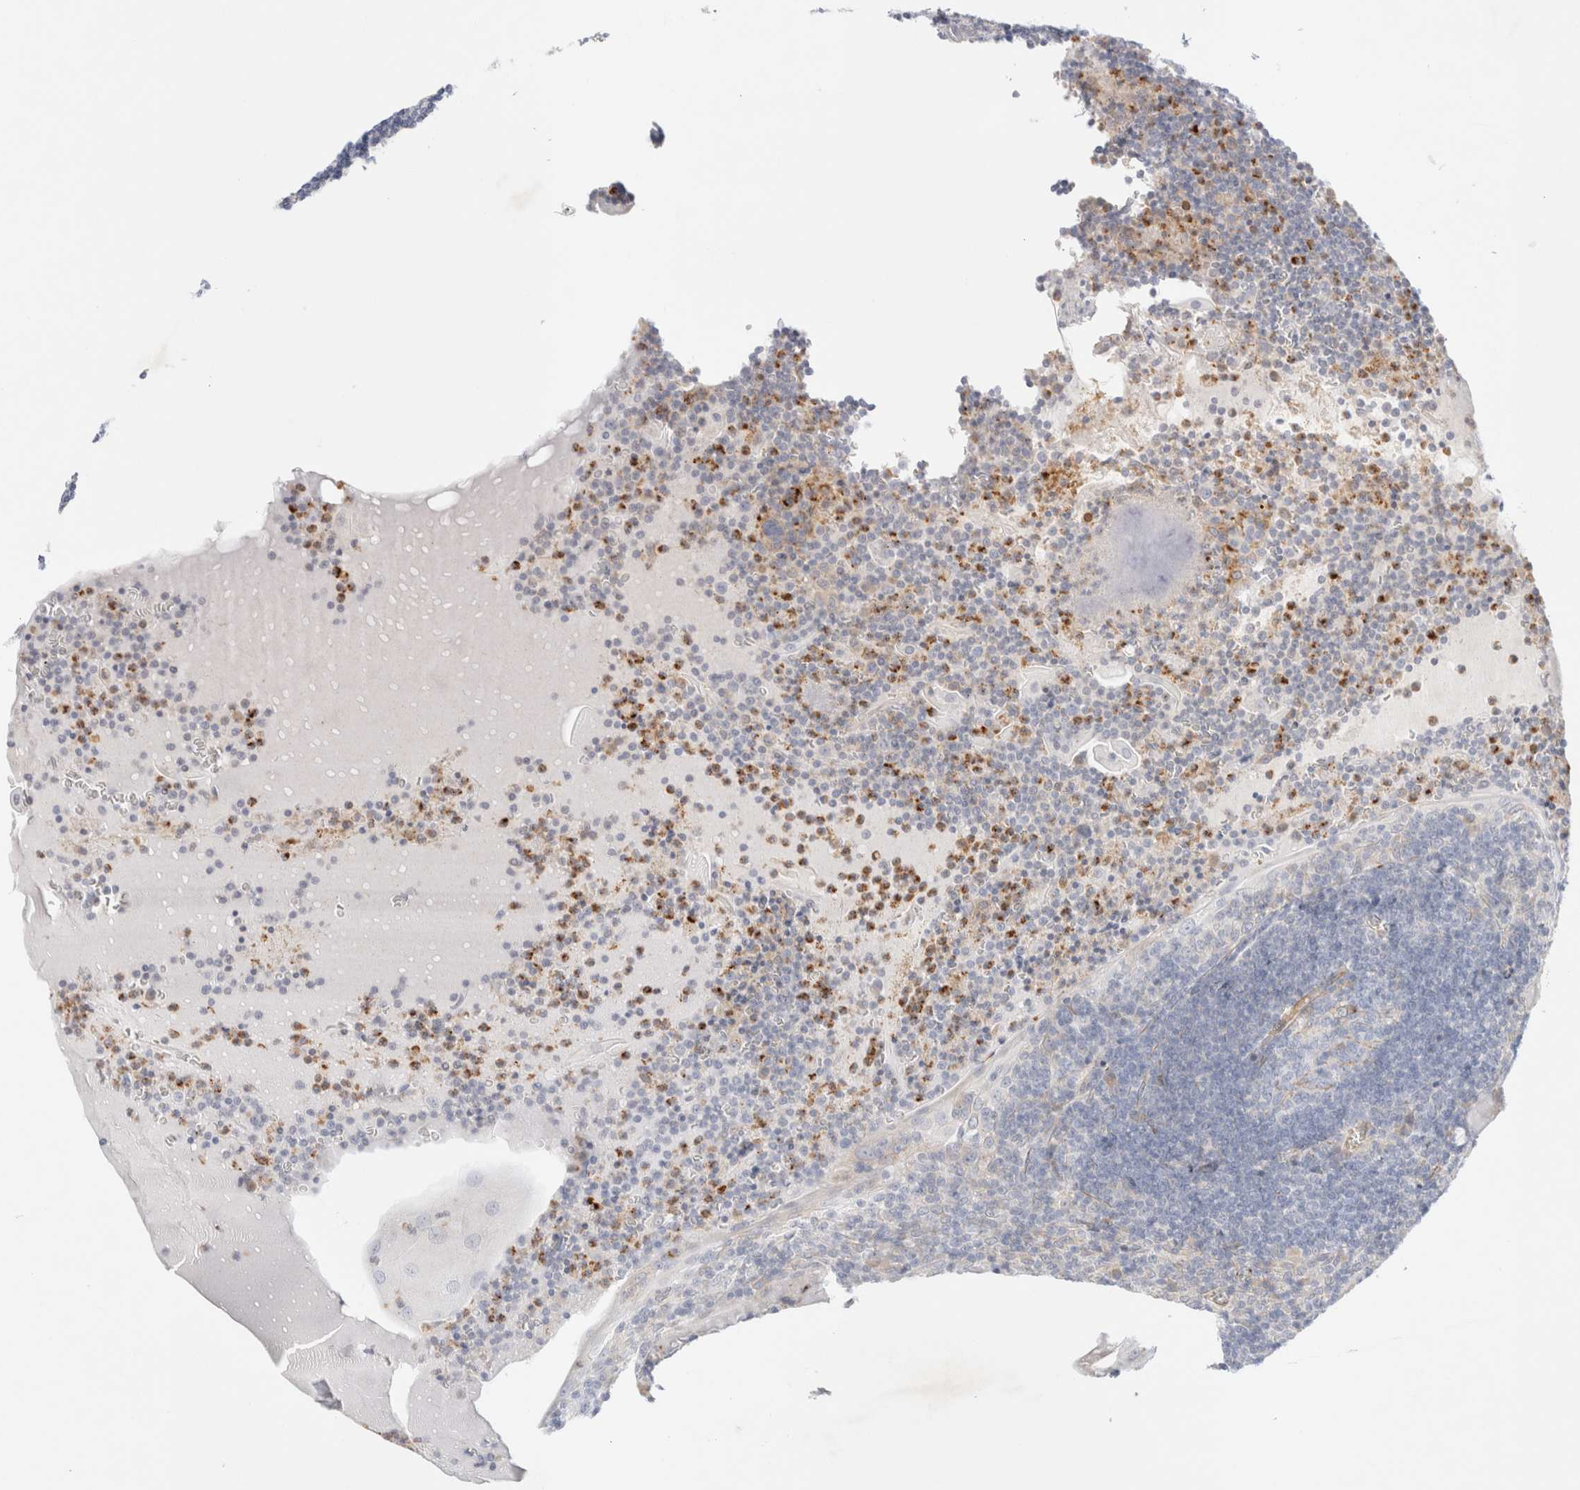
{"staining": {"intensity": "negative", "quantity": "none", "location": "none"}, "tissue": "tonsil", "cell_type": "Germinal center cells", "image_type": "normal", "snomed": [{"axis": "morphology", "description": "Normal tissue, NOS"}, {"axis": "topography", "description": "Tonsil"}], "caption": "This is a photomicrograph of immunohistochemistry (IHC) staining of normal tonsil, which shows no staining in germinal center cells. (DAB immunohistochemistry, high magnification).", "gene": "SLC25A48", "patient": {"sex": "male", "age": 37}}